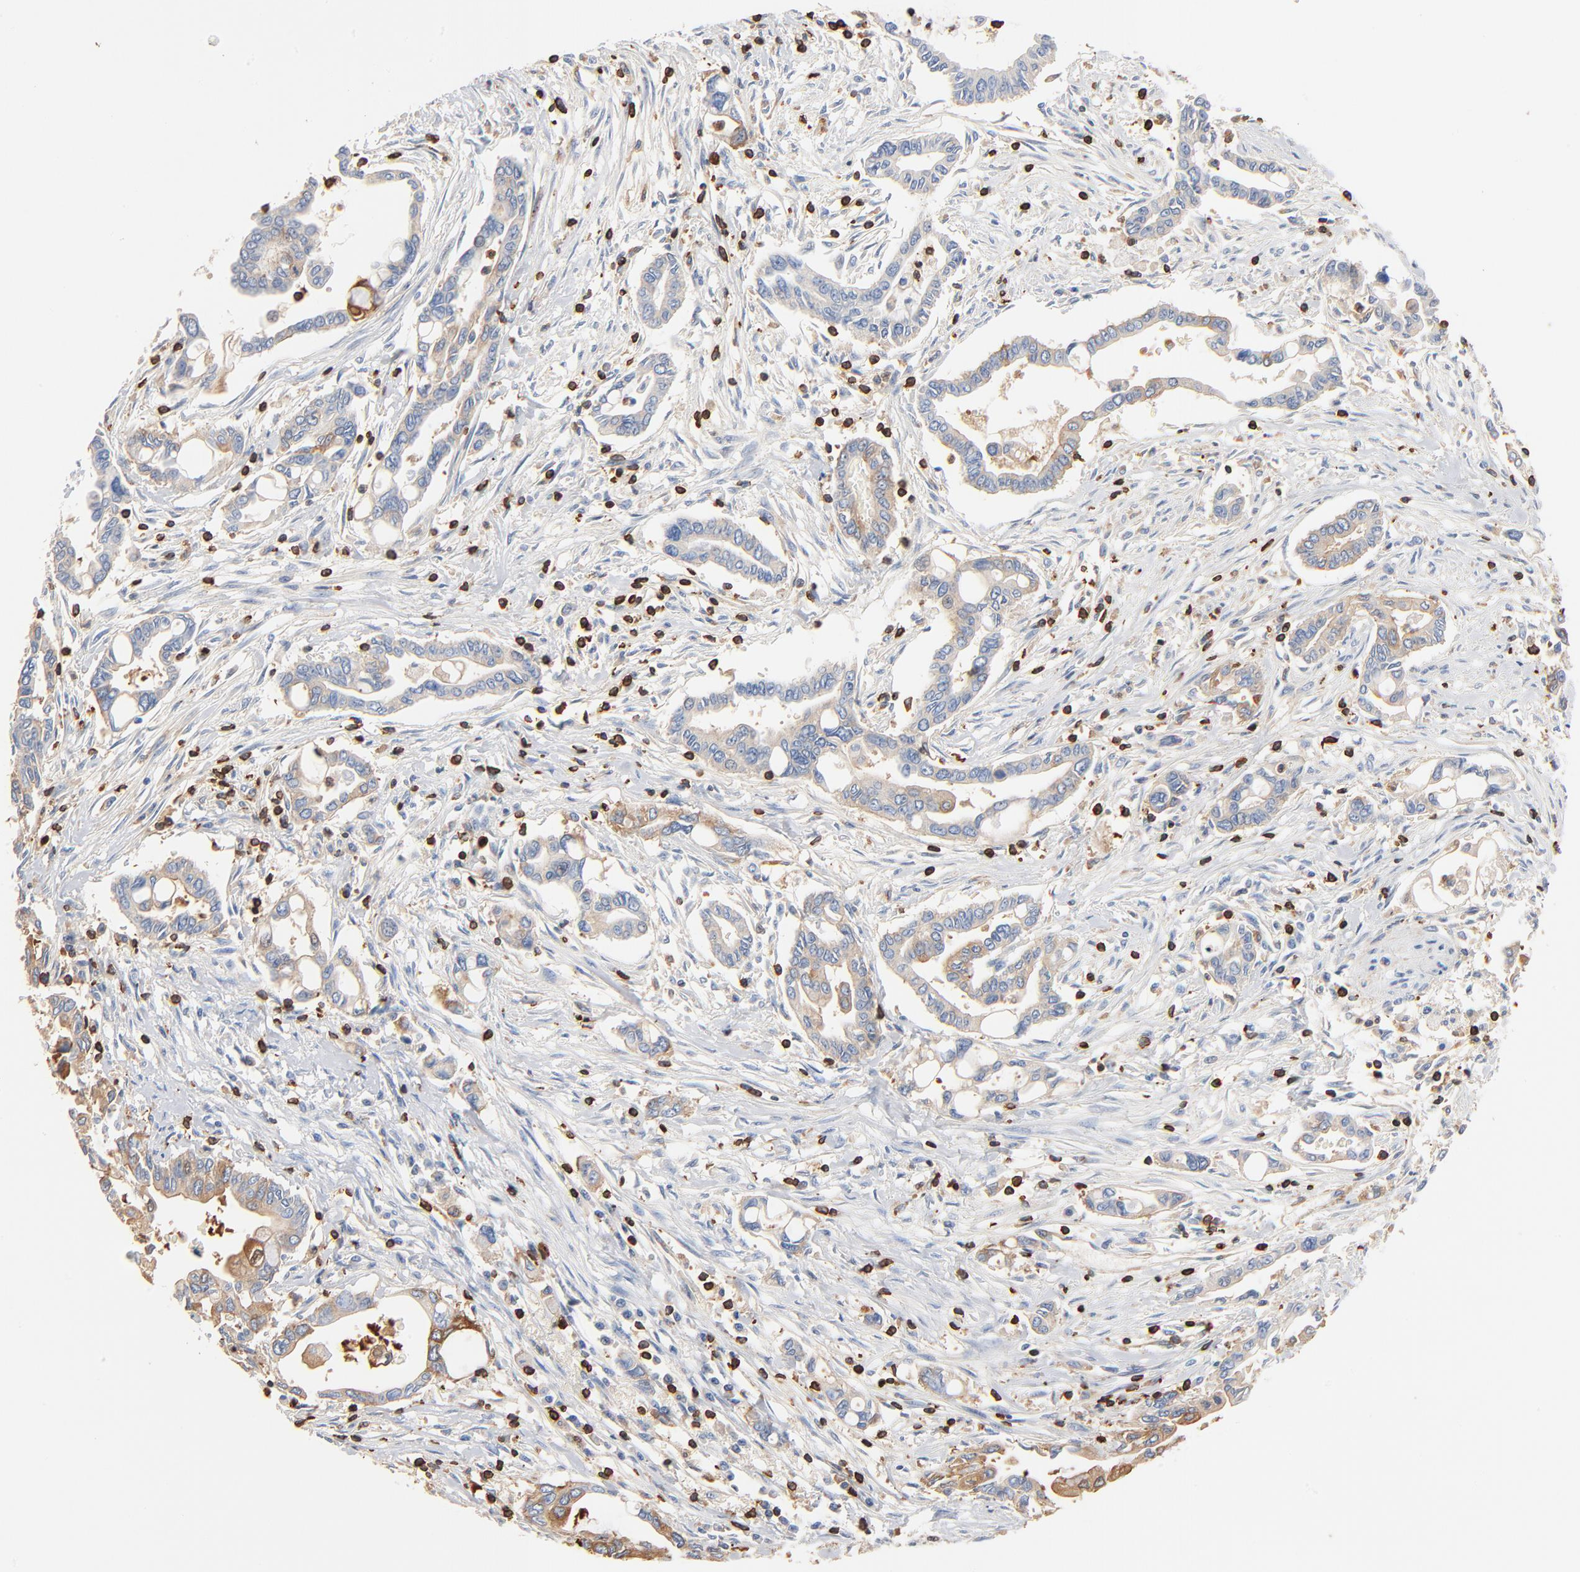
{"staining": {"intensity": "weak", "quantity": "25%-75%", "location": "cytoplasmic/membranous"}, "tissue": "pancreatic cancer", "cell_type": "Tumor cells", "image_type": "cancer", "snomed": [{"axis": "morphology", "description": "Adenocarcinoma, NOS"}, {"axis": "topography", "description": "Pancreas"}], "caption": "Weak cytoplasmic/membranous staining for a protein is appreciated in approximately 25%-75% of tumor cells of pancreatic adenocarcinoma using immunohistochemistry (IHC).", "gene": "SH3KBP1", "patient": {"sex": "female", "age": 57}}